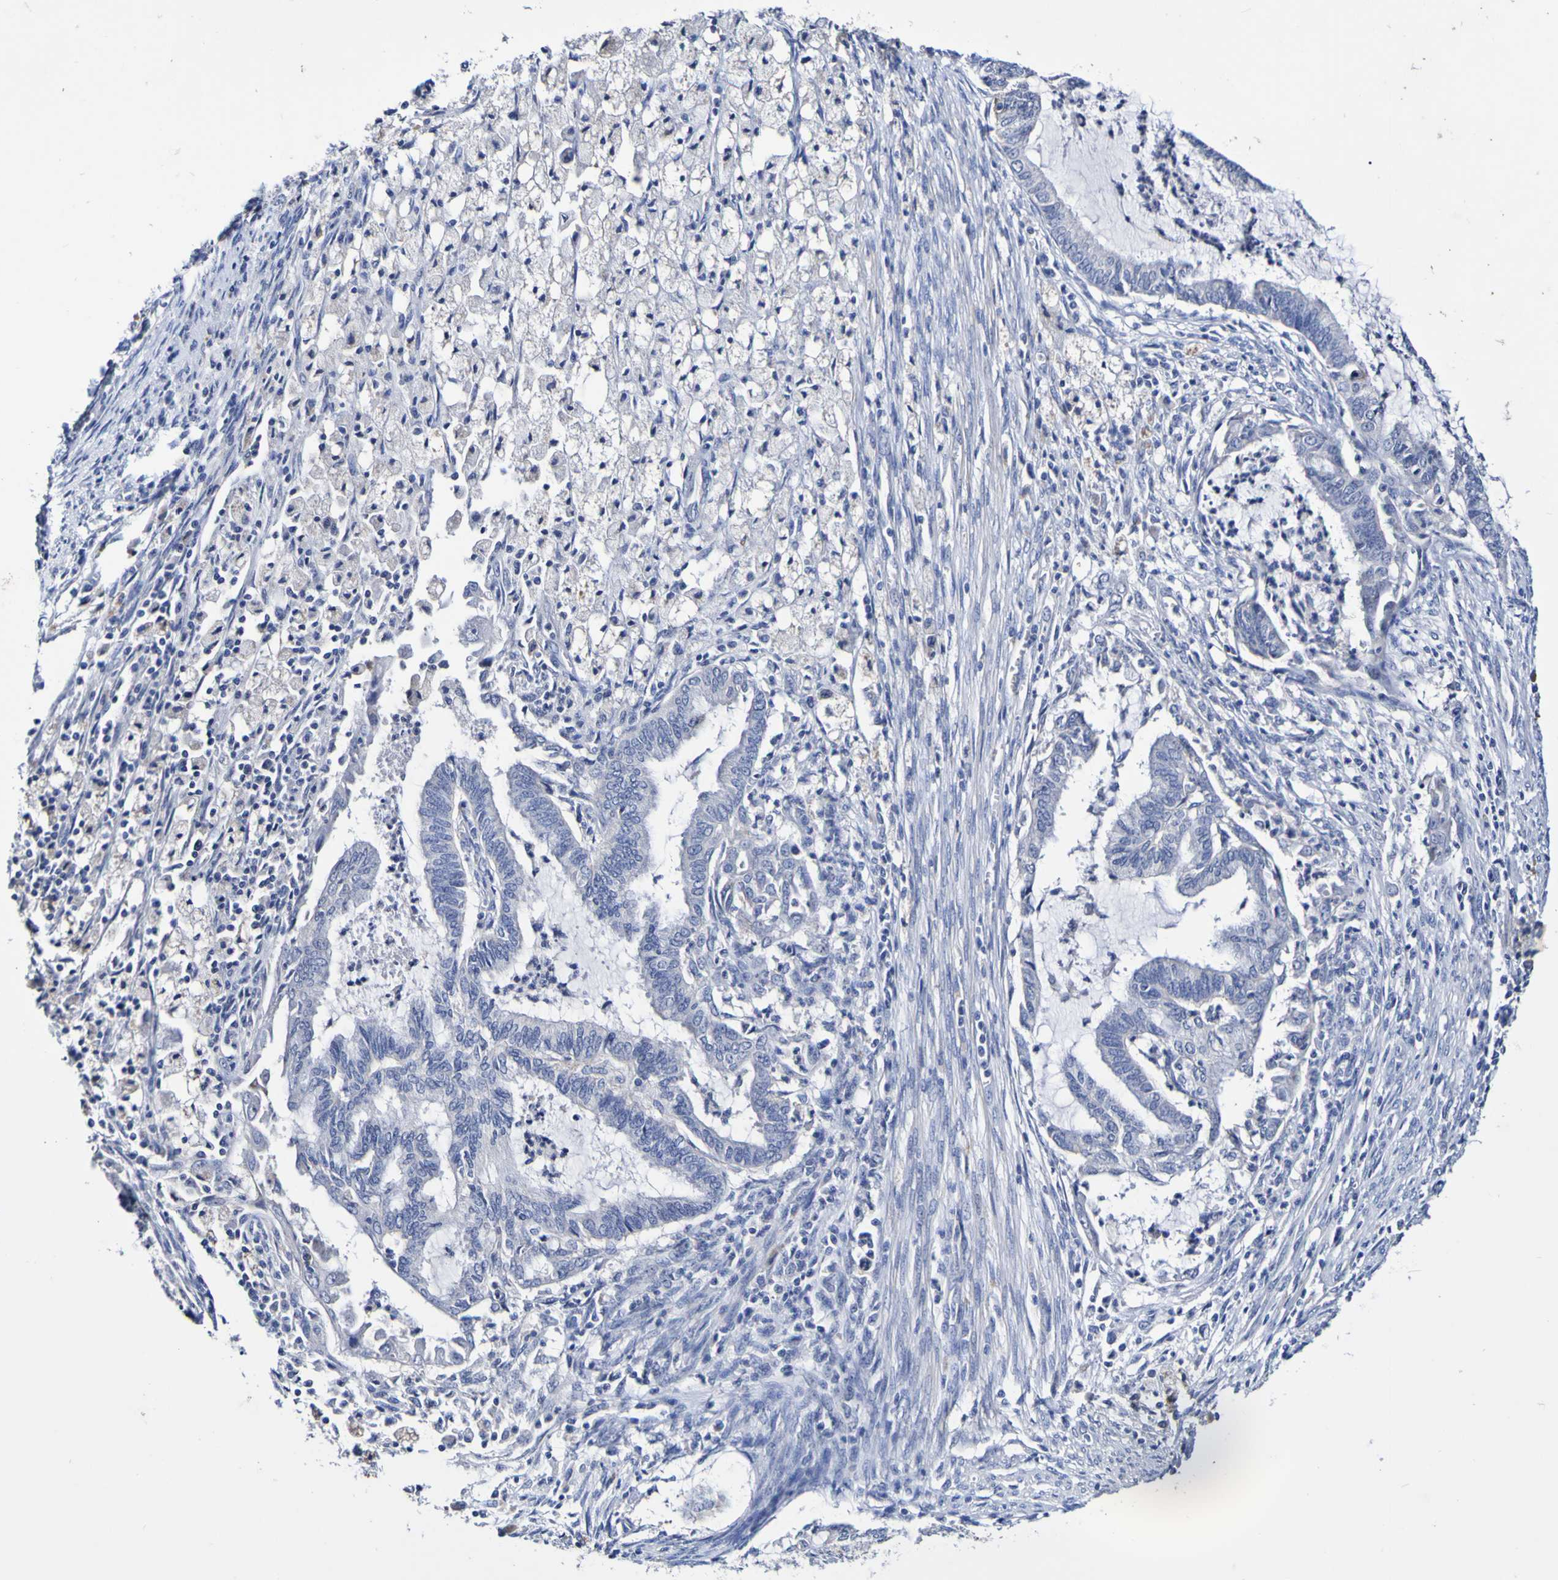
{"staining": {"intensity": "negative", "quantity": "none", "location": "none"}, "tissue": "cervical cancer", "cell_type": "Tumor cells", "image_type": "cancer", "snomed": [{"axis": "morphology", "description": "Normal tissue, NOS"}, {"axis": "morphology", "description": "Adenocarcinoma, NOS"}, {"axis": "topography", "description": "Cervix"}, {"axis": "topography", "description": "Endometrium"}], "caption": "High magnification brightfield microscopy of cervical cancer (adenocarcinoma) stained with DAB (brown) and counterstained with hematoxylin (blue): tumor cells show no significant positivity.", "gene": "ACVR1C", "patient": {"sex": "female", "age": 86}}